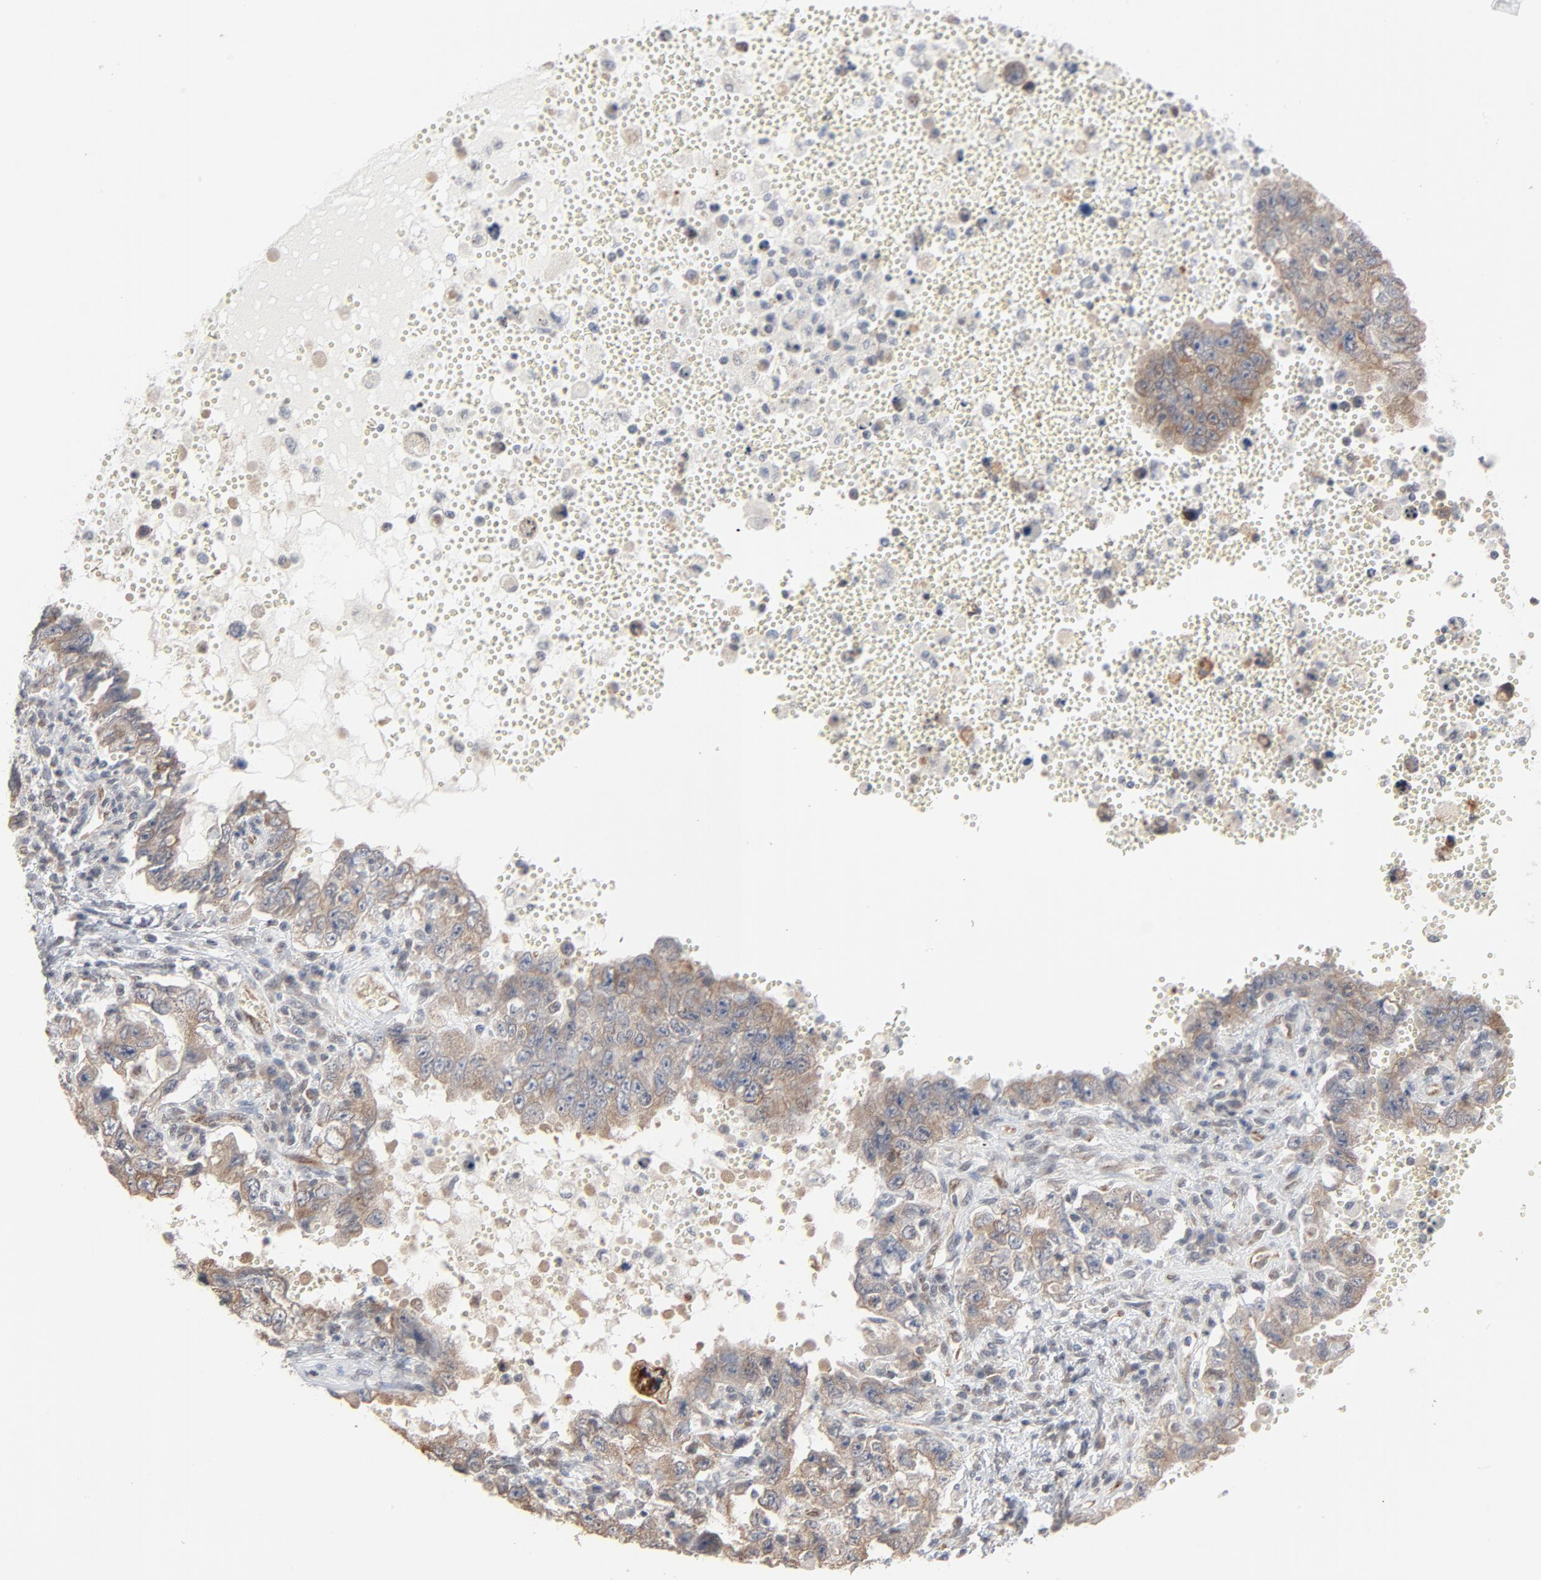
{"staining": {"intensity": "weak", "quantity": ">75%", "location": "cytoplasmic/membranous"}, "tissue": "testis cancer", "cell_type": "Tumor cells", "image_type": "cancer", "snomed": [{"axis": "morphology", "description": "Carcinoma, Embryonal, NOS"}, {"axis": "topography", "description": "Testis"}], "caption": "Testis cancer (embryonal carcinoma) stained for a protein (brown) exhibits weak cytoplasmic/membranous positive expression in approximately >75% of tumor cells.", "gene": "ITPR3", "patient": {"sex": "male", "age": 26}}